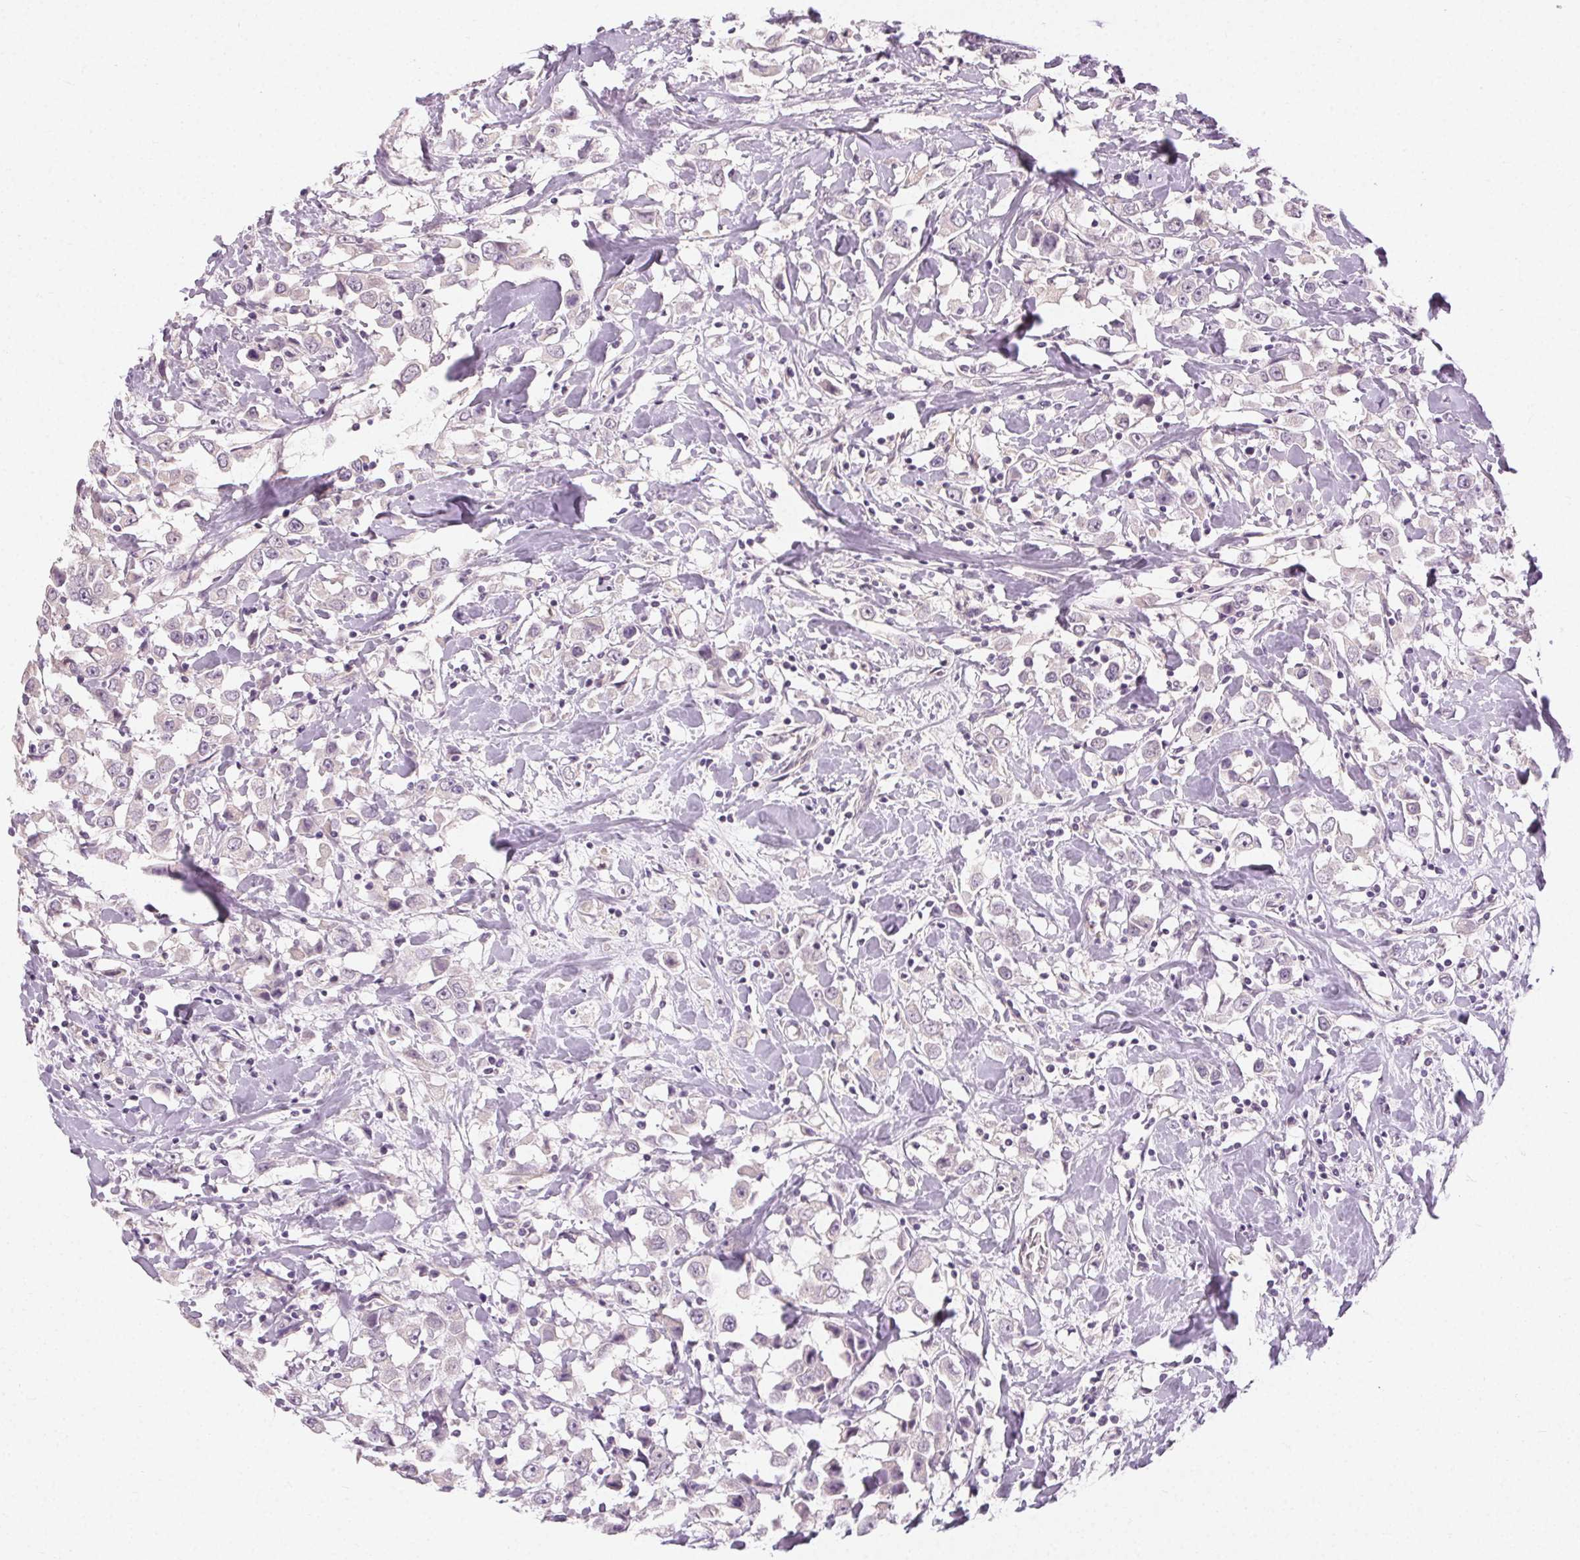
{"staining": {"intensity": "negative", "quantity": "none", "location": "none"}, "tissue": "breast cancer", "cell_type": "Tumor cells", "image_type": "cancer", "snomed": [{"axis": "morphology", "description": "Duct carcinoma"}, {"axis": "topography", "description": "Breast"}], "caption": "An immunohistochemistry (IHC) micrograph of breast cancer (invasive ductal carcinoma) is shown. There is no staining in tumor cells of breast cancer (invasive ductal carcinoma).", "gene": "CLTRN", "patient": {"sex": "female", "age": 61}}